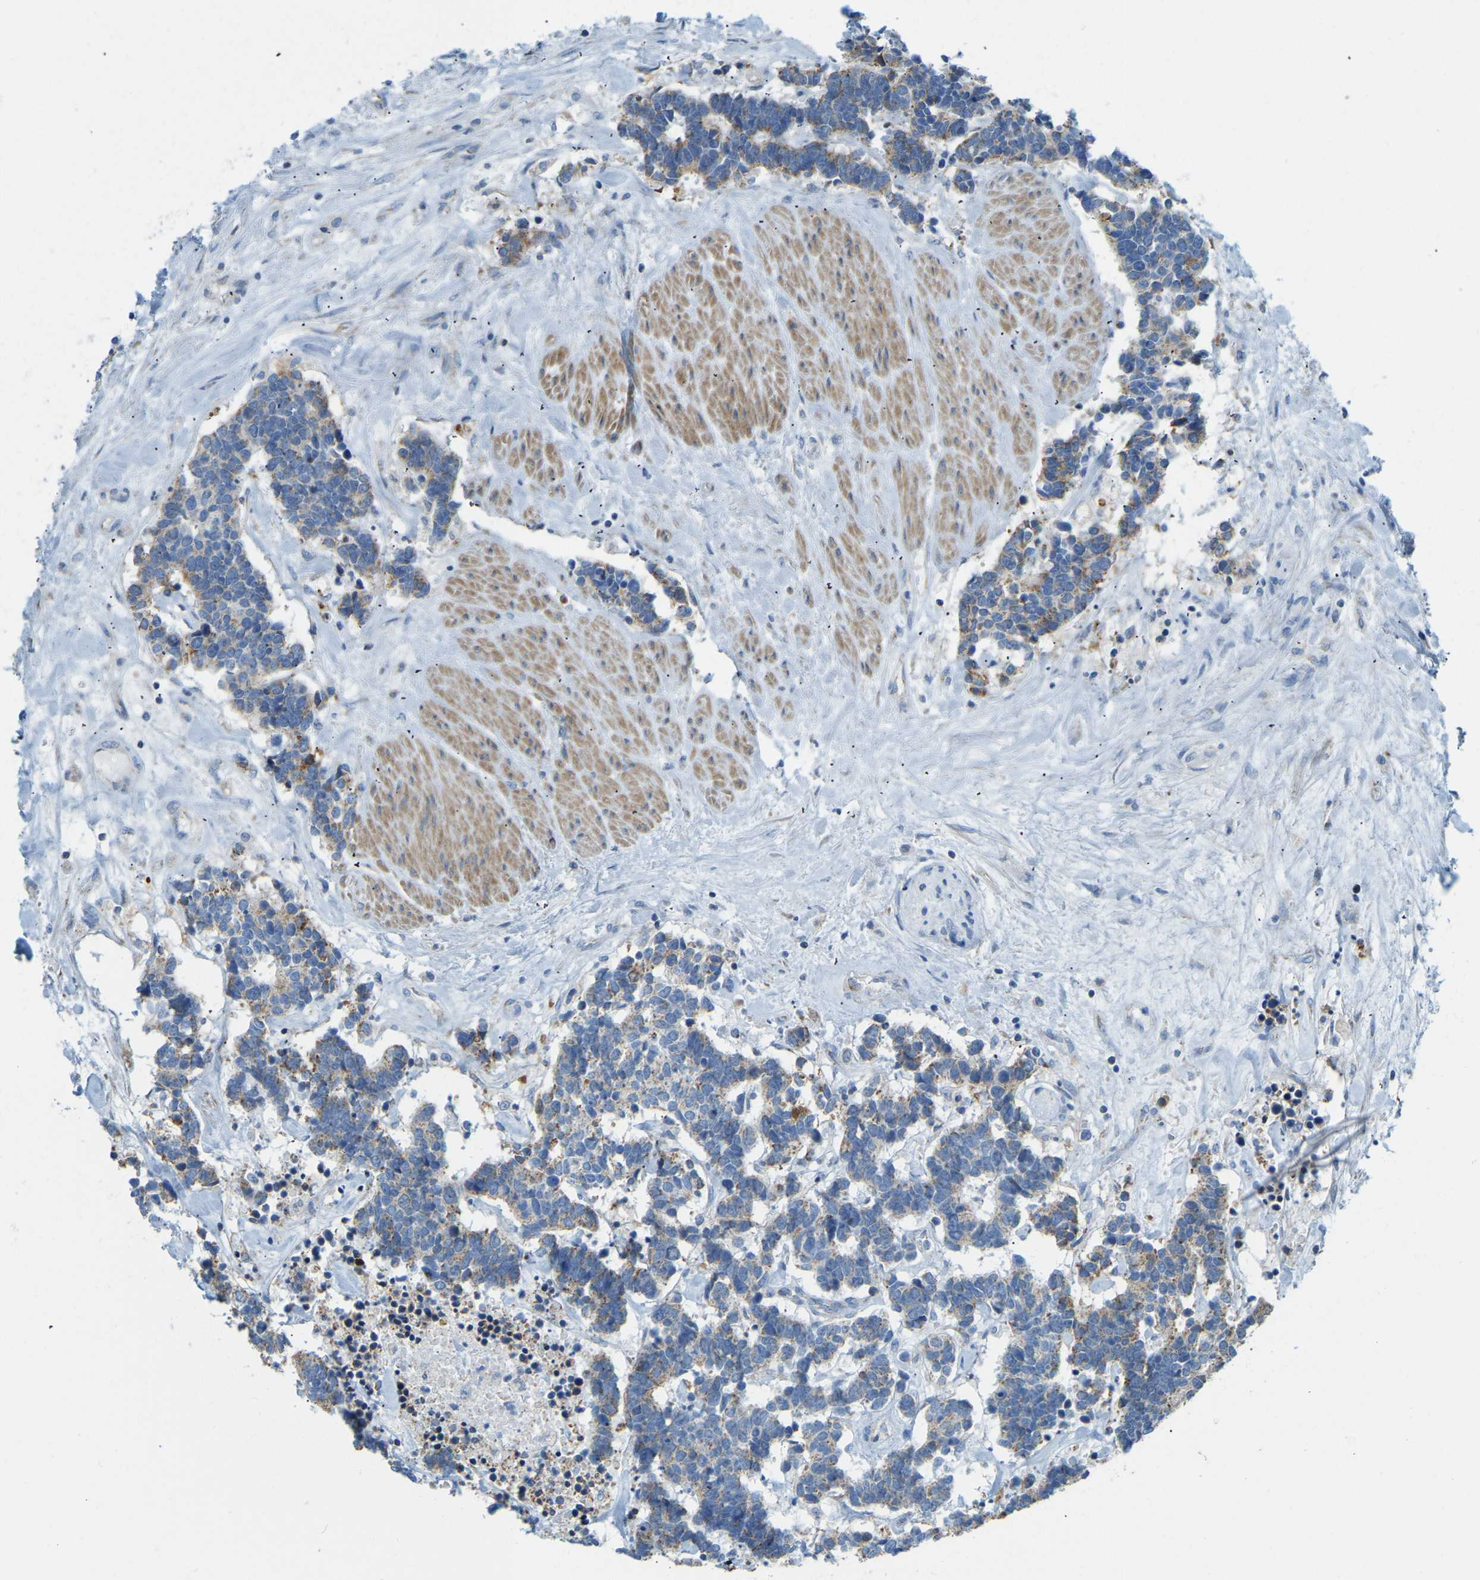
{"staining": {"intensity": "weak", "quantity": "<25%", "location": "cytoplasmic/membranous"}, "tissue": "carcinoid", "cell_type": "Tumor cells", "image_type": "cancer", "snomed": [{"axis": "morphology", "description": "Carcinoma, NOS"}, {"axis": "morphology", "description": "Carcinoid, malignant, NOS"}, {"axis": "topography", "description": "Urinary bladder"}], "caption": "The photomicrograph exhibits no significant staining in tumor cells of carcinoma.", "gene": "GDA", "patient": {"sex": "male", "age": 57}}